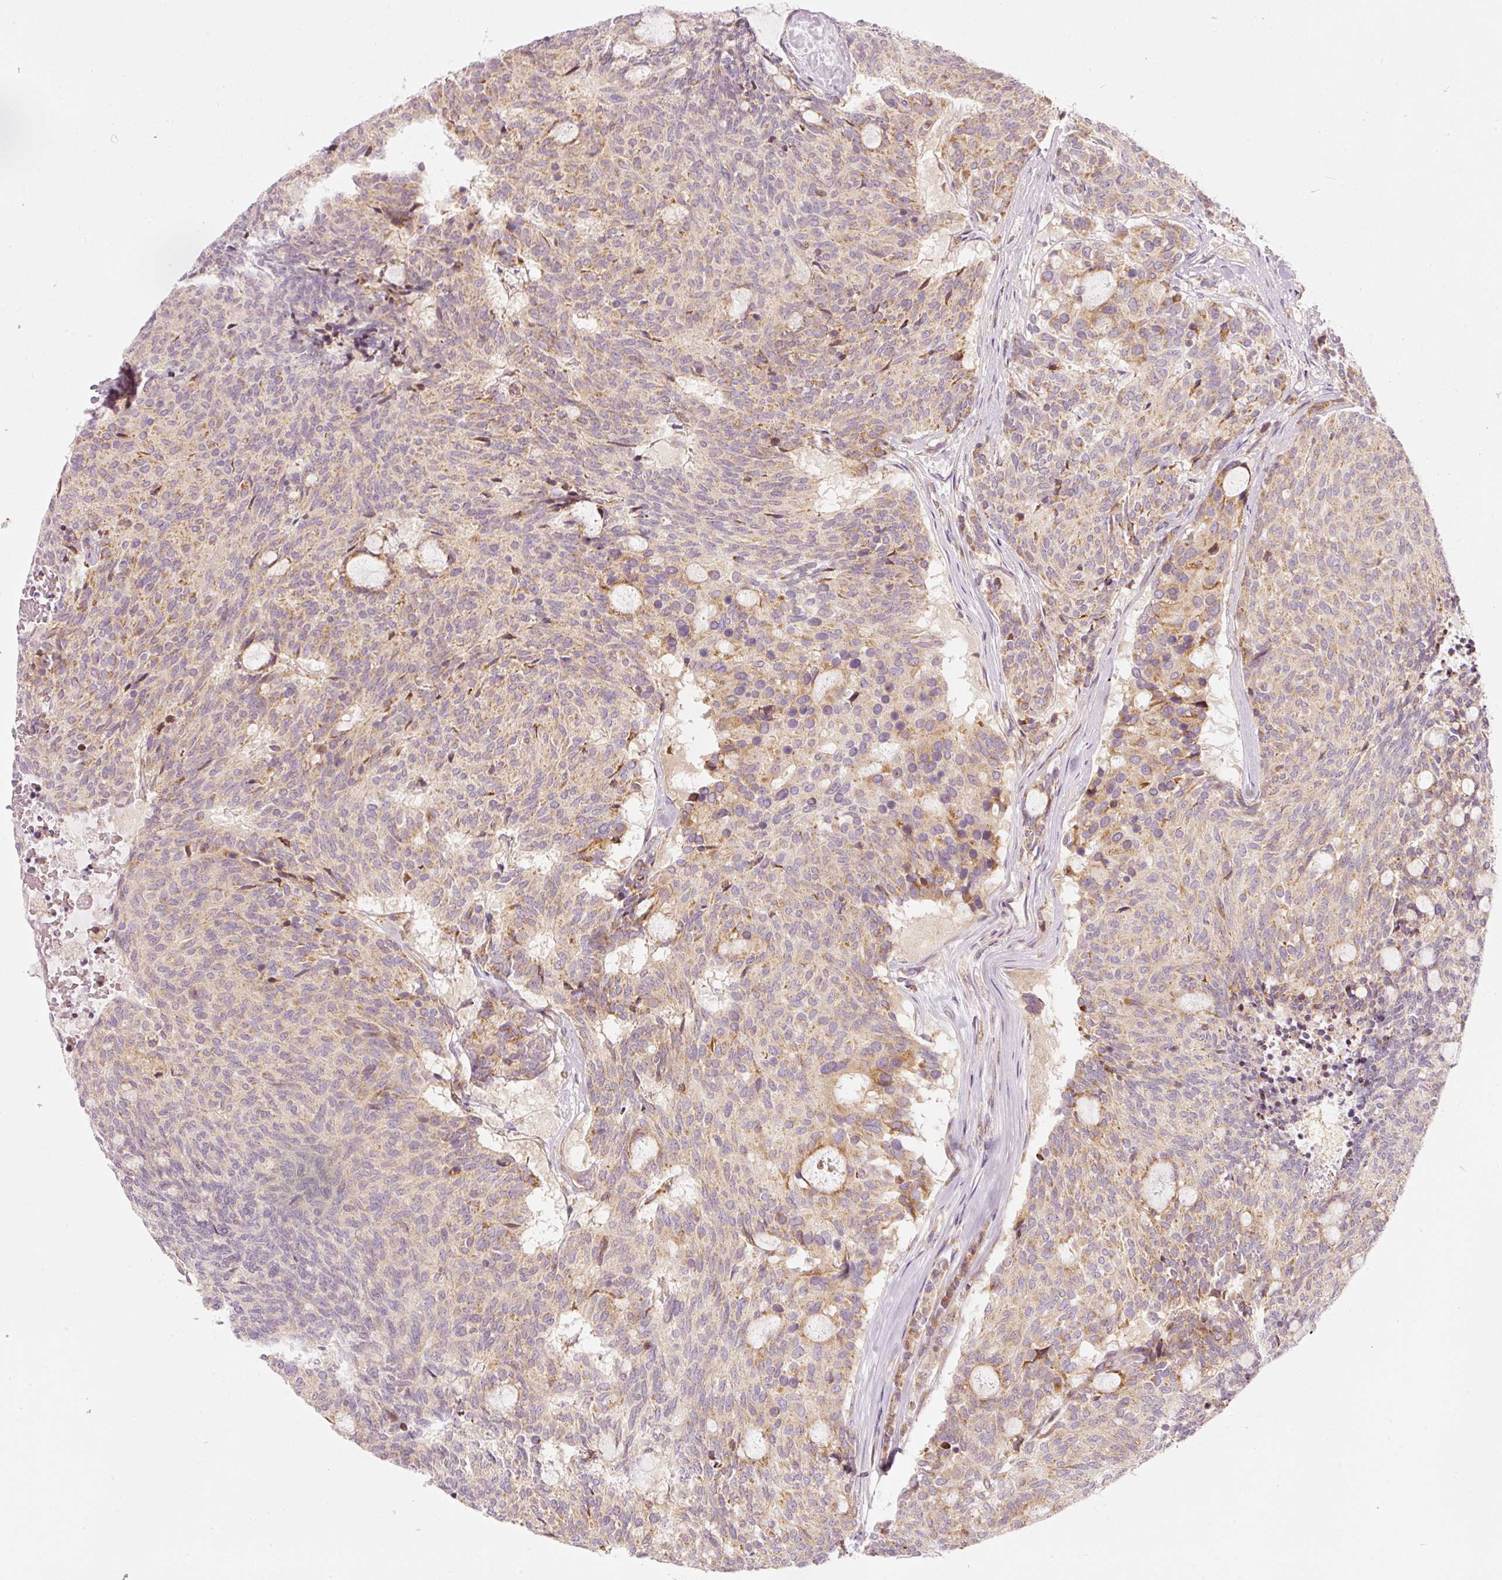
{"staining": {"intensity": "moderate", "quantity": "<25%", "location": "cytoplasmic/membranous"}, "tissue": "carcinoid", "cell_type": "Tumor cells", "image_type": "cancer", "snomed": [{"axis": "morphology", "description": "Carcinoid, malignant, NOS"}, {"axis": "topography", "description": "Pancreas"}], "caption": "Carcinoid tissue shows moderate cytoplasmic/membranous staining in about <25% of tumor cells", "gene": "SNAPC5", "patient": {"sex": "female", "age": 54}}